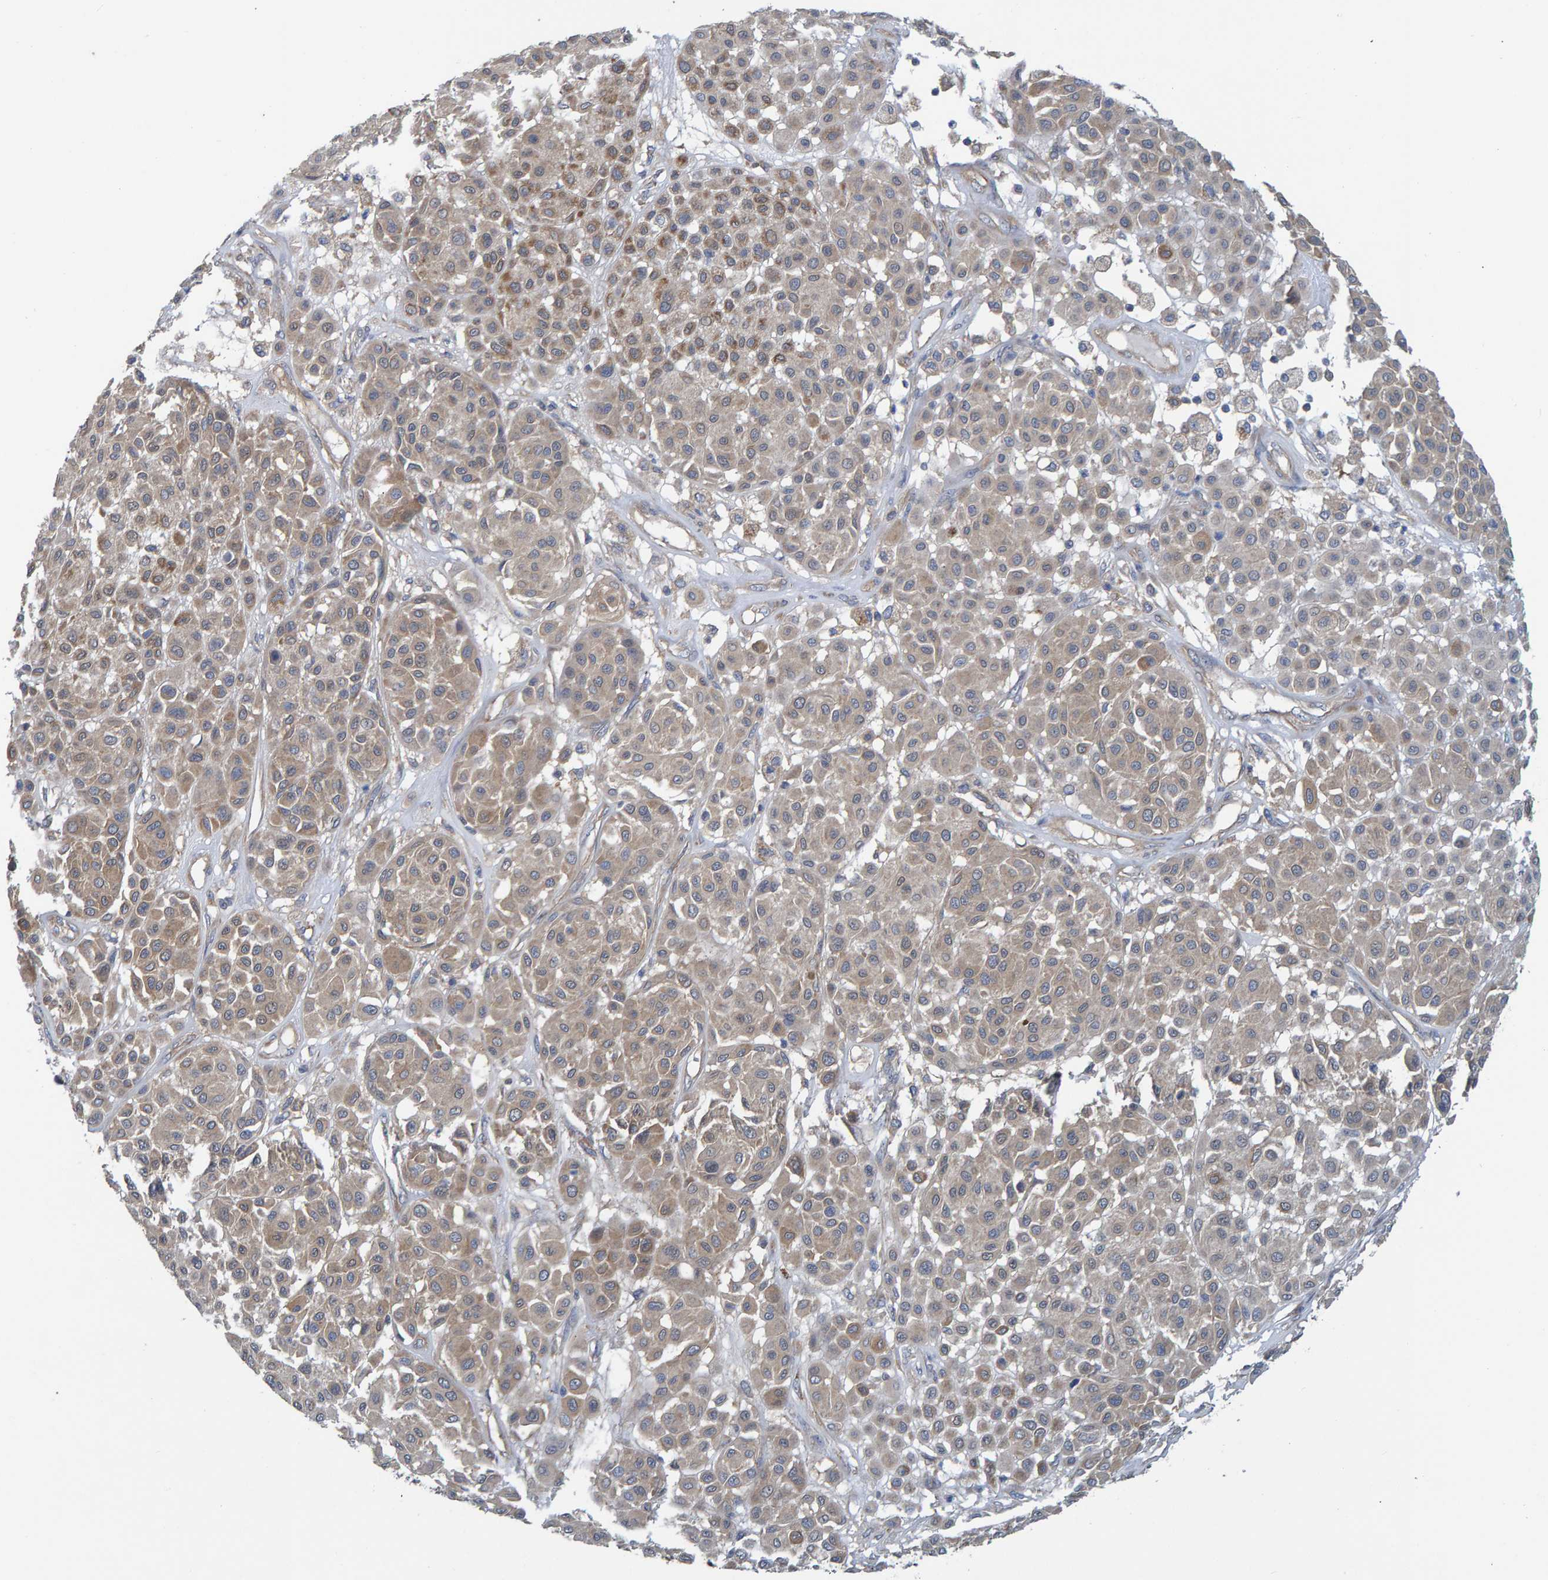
{"staining": {"intensity": "weak", "quantity": ">75%", "location": "cytoplasmic/membranous"}, "tissue": "melanoma", "cell_type": "Tumor cells", "image_type": "cancer", "snomed": [{"axis": "morphology", "description": "Malignant melanoma, Metastatic site"}, {"axis": "topography", "description": "Soft tissue"}], "caption": "Protein expression analysis of human melanoma reveals weak cytoplasmic/membranous expression in approximately >75% of tumor cells.", "gene": "LRSAM1", "patient": {"sex": "male", "age": 41}}